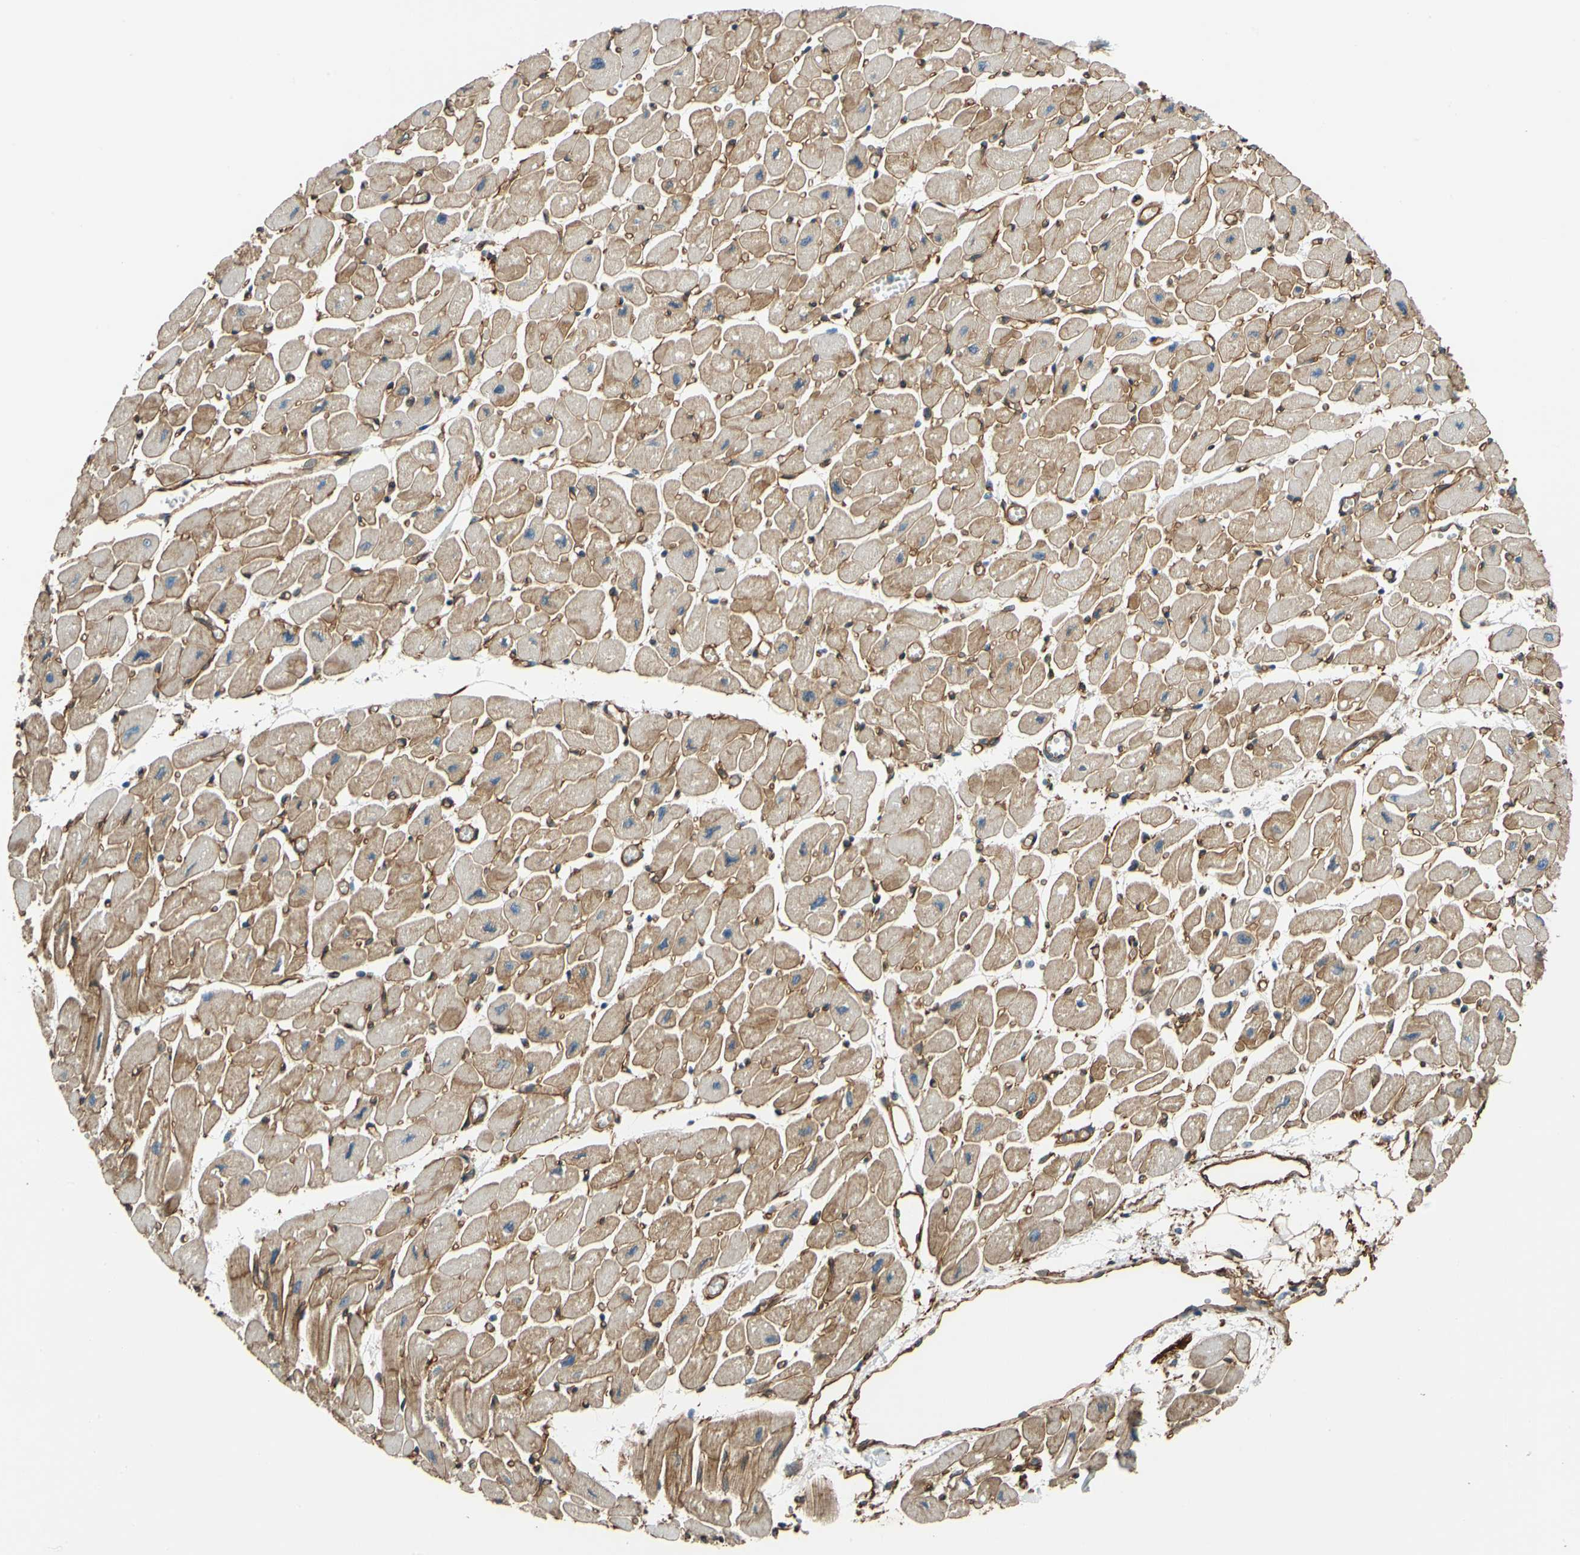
{"staining": {"intensity": "moderate", "quantity": "25%-75%", "location": "cytoplasmic/membranous"}, "tissue": "heart muscle", "cell_type": "Cardiomyocytes", "image_type": "normal", "snomed": [{"axis": "morphology", "description": "Normal tissue, NOS"}, {"axis": "topography", "description": "Heart"}], "caption": "The histopathology image exhibits staining of unremarkable heart muscle, revealing moderate cytoplasmic/membranous protein expression (brown color) within cardiomyocytes. The staining is performed using DAB brown chromogen to label protein expression. The nuclei are counter-stained blue using hematoxylin.", "gene": "SPTAN1", "patient": {"sex": "female", "age": 54}}